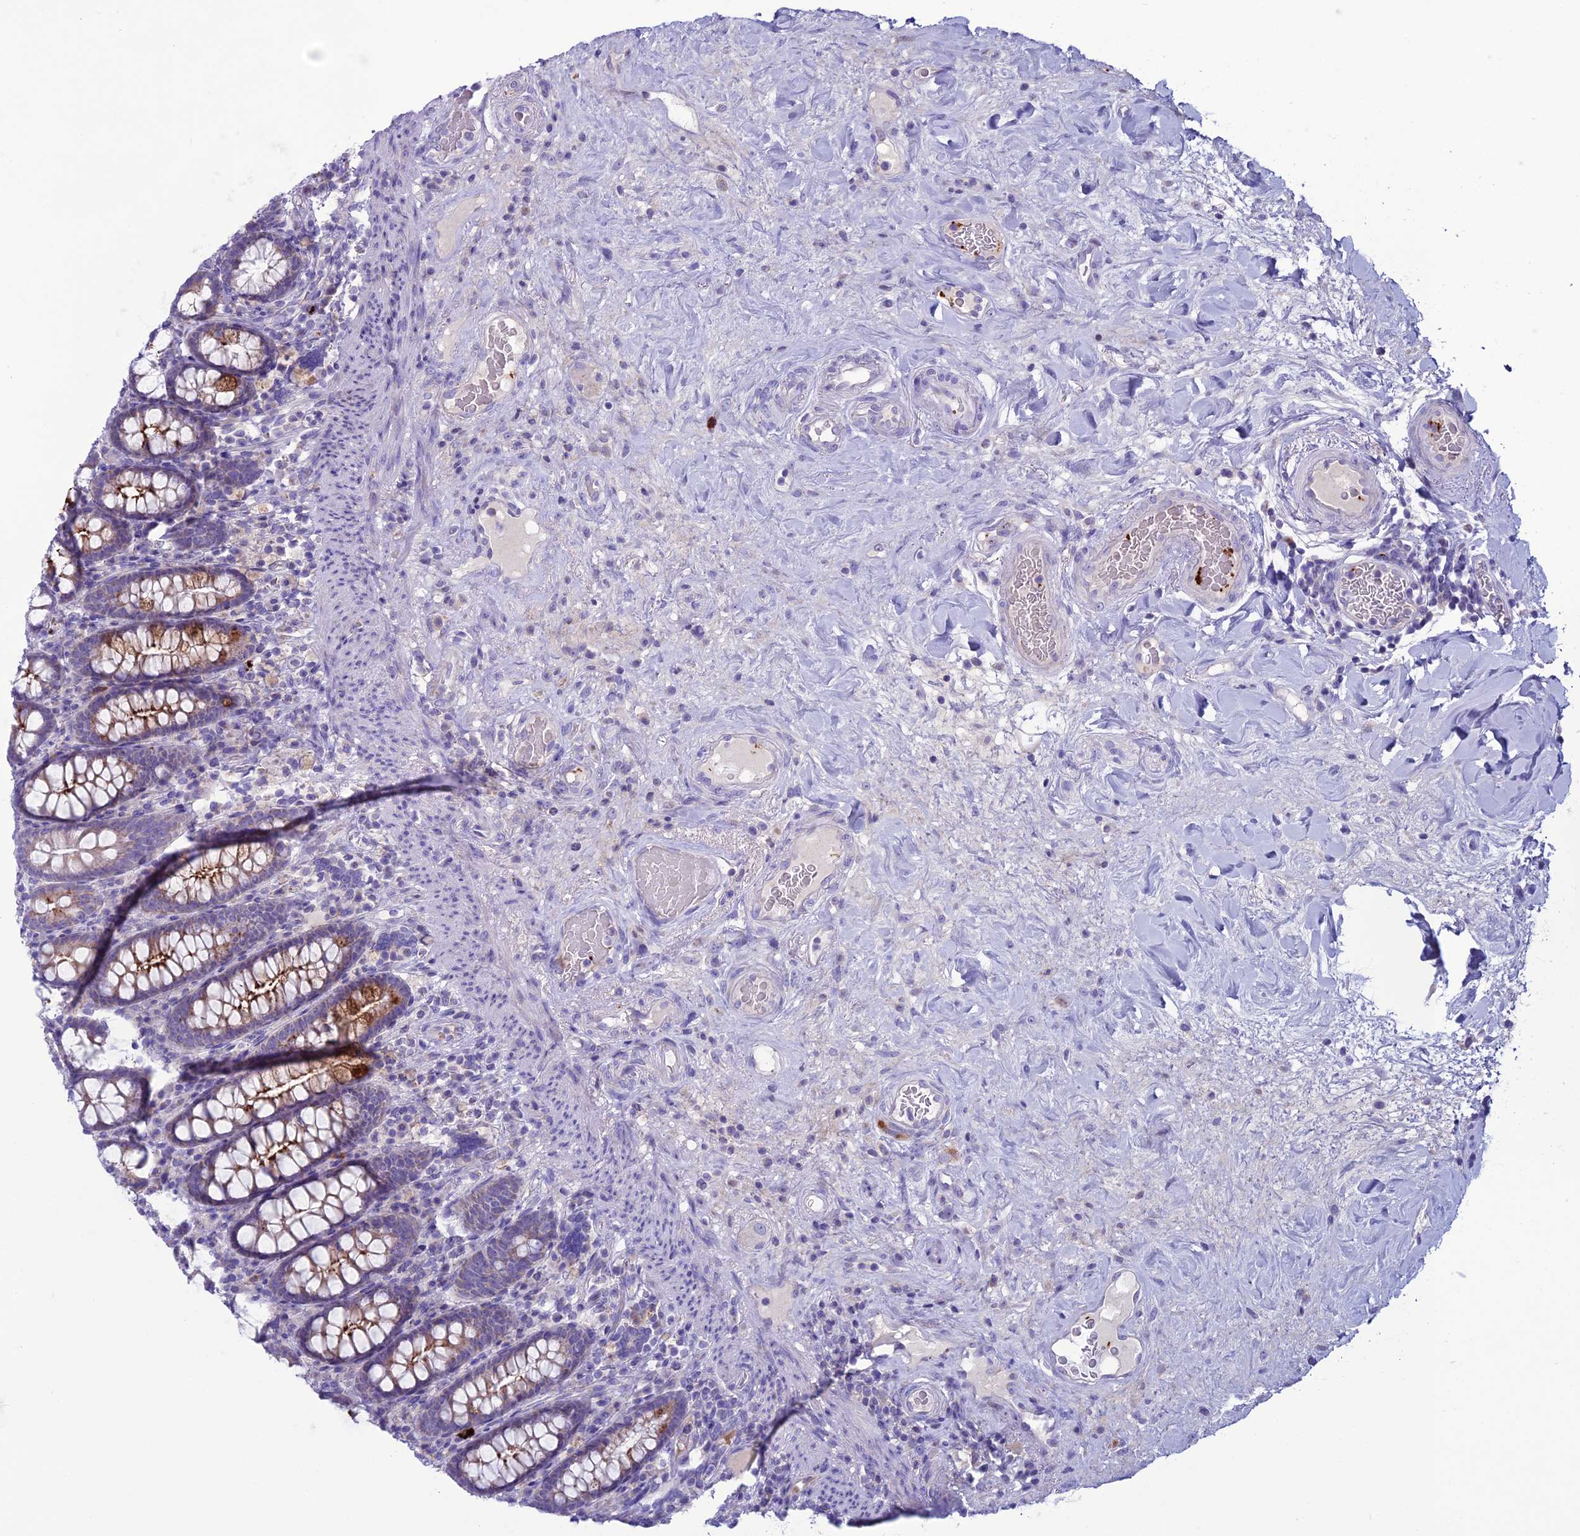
{"staining": {"intensity": "negative", "quantity": "none", "location": "none"}, "tissue": "colon", "cell_type": "Endothelial cells", "image_type": "normal", "snomed": [{"axis": "morphology", "description": "Normal tissue, NOS"}, {"axis": "topography", "description": "Colon"}], "caption": "Immunohistochemistry image of normal colon: human colon stained with DAB exhibits no significant protein staining in endothelial cells. The staining is performed using DAB (3,3'-diaminobenzidine) brown chromogen with nuclei counter-stained in using hematoxylin.", "gene": "C21orf140", "patient": {"sex": "female", "age": 79}}